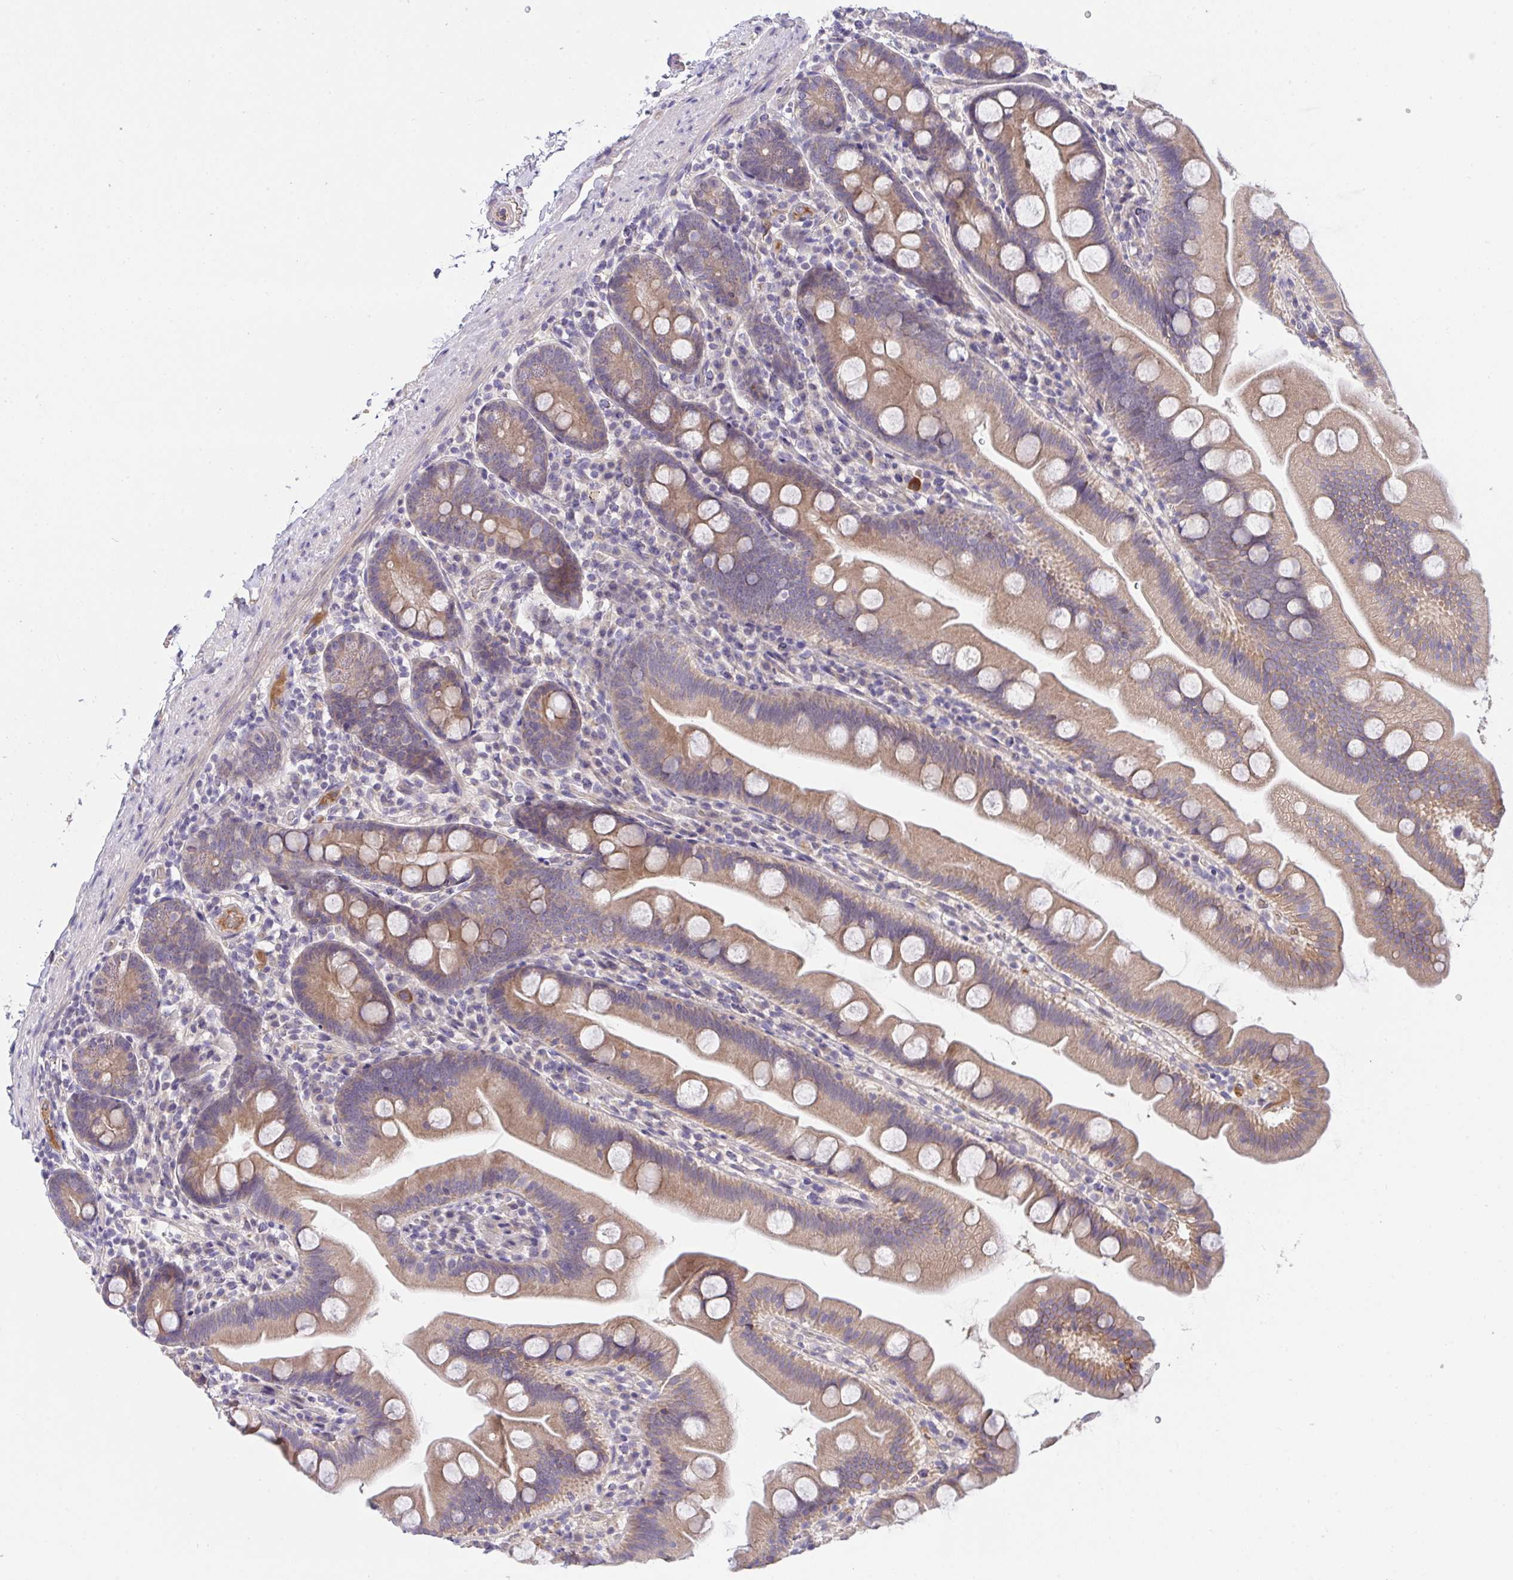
{"staining": {"intensity": "moderate", "quantity": ">75%", "location": "cytoplasmic/membranous"}, "tissue": "small intestine", "cell_type": "Glandular cells", "image_type": "normal", "snomed": [{"axis": "morphology", "description": "Normal tissue, NOS"}, {"axis": "topography", "description": "Small intestine"}], "caption": "High-magnification brightfield microscopy of benign small intestine stained with DAB (brown) and counterstained with hematoxylin (blue). glandular cells exhibit moderate cytoplasmic/membranous expression is present in about>75% of cells.", "gene": "ZNF581", "patient": {"sex": "female", "age": 68}}